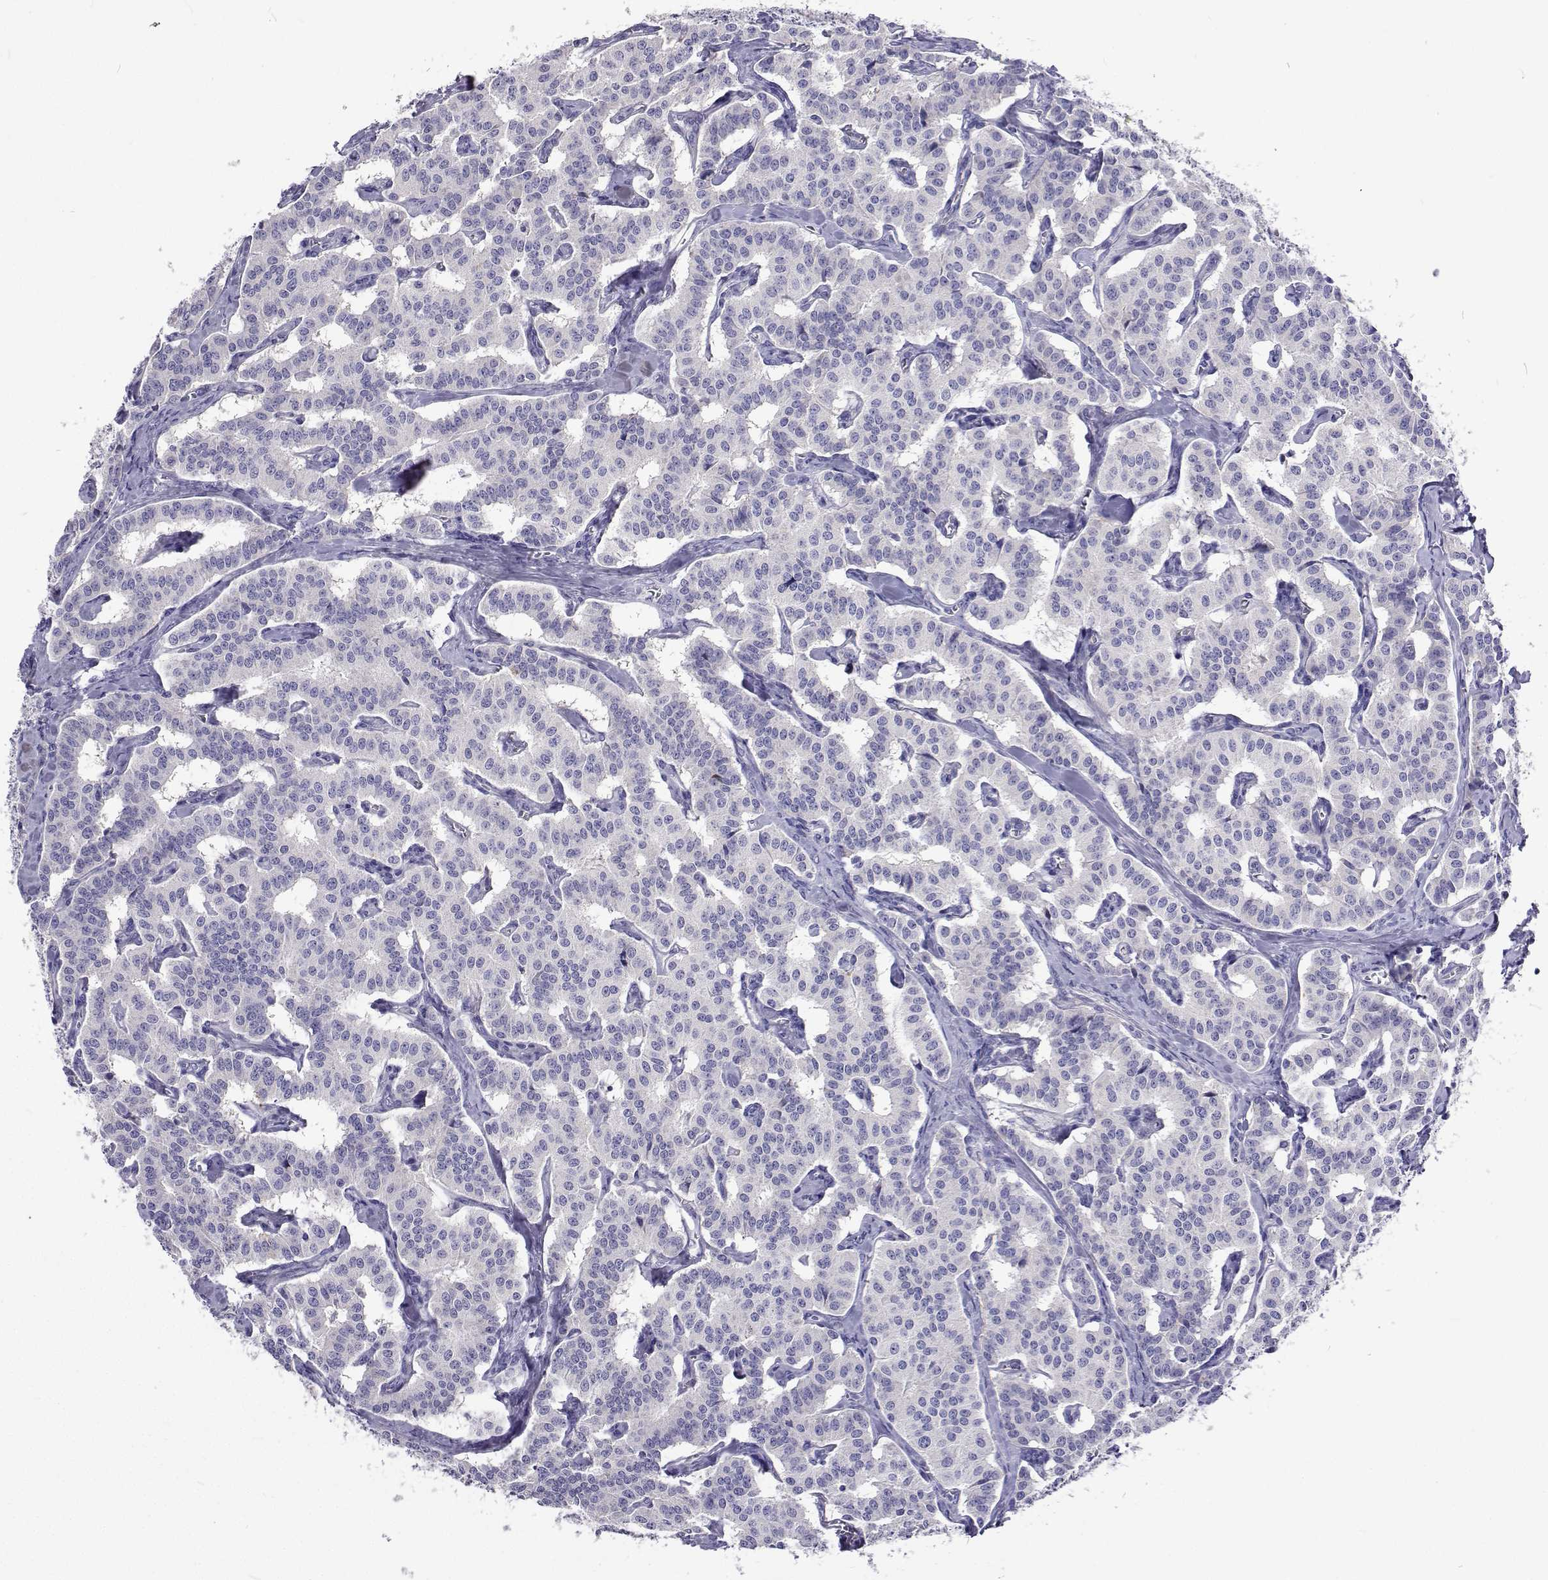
{"staining": {"intensity": "negative", "quantity": "none", "location": "none"}, "tissue": "carcinoid", "cell_type": "Tumor cells", "image_type": "cancer", "snomed": [{"axis": "morphology", "description": "Carcinoid, malignant, NOS"}, {"axis": "topography", "description": "Lung"}], "caption": "Immunohistochemistry (IHC) histopathology image of neoplastic tissue: malignant carcinoid stained with DAB (3,3'-diaminobenzidine) exhibits no significant protein expression in tumor cells.", "gene": "LHFPL7", "patient": {"sex": "female", "age": 46}}